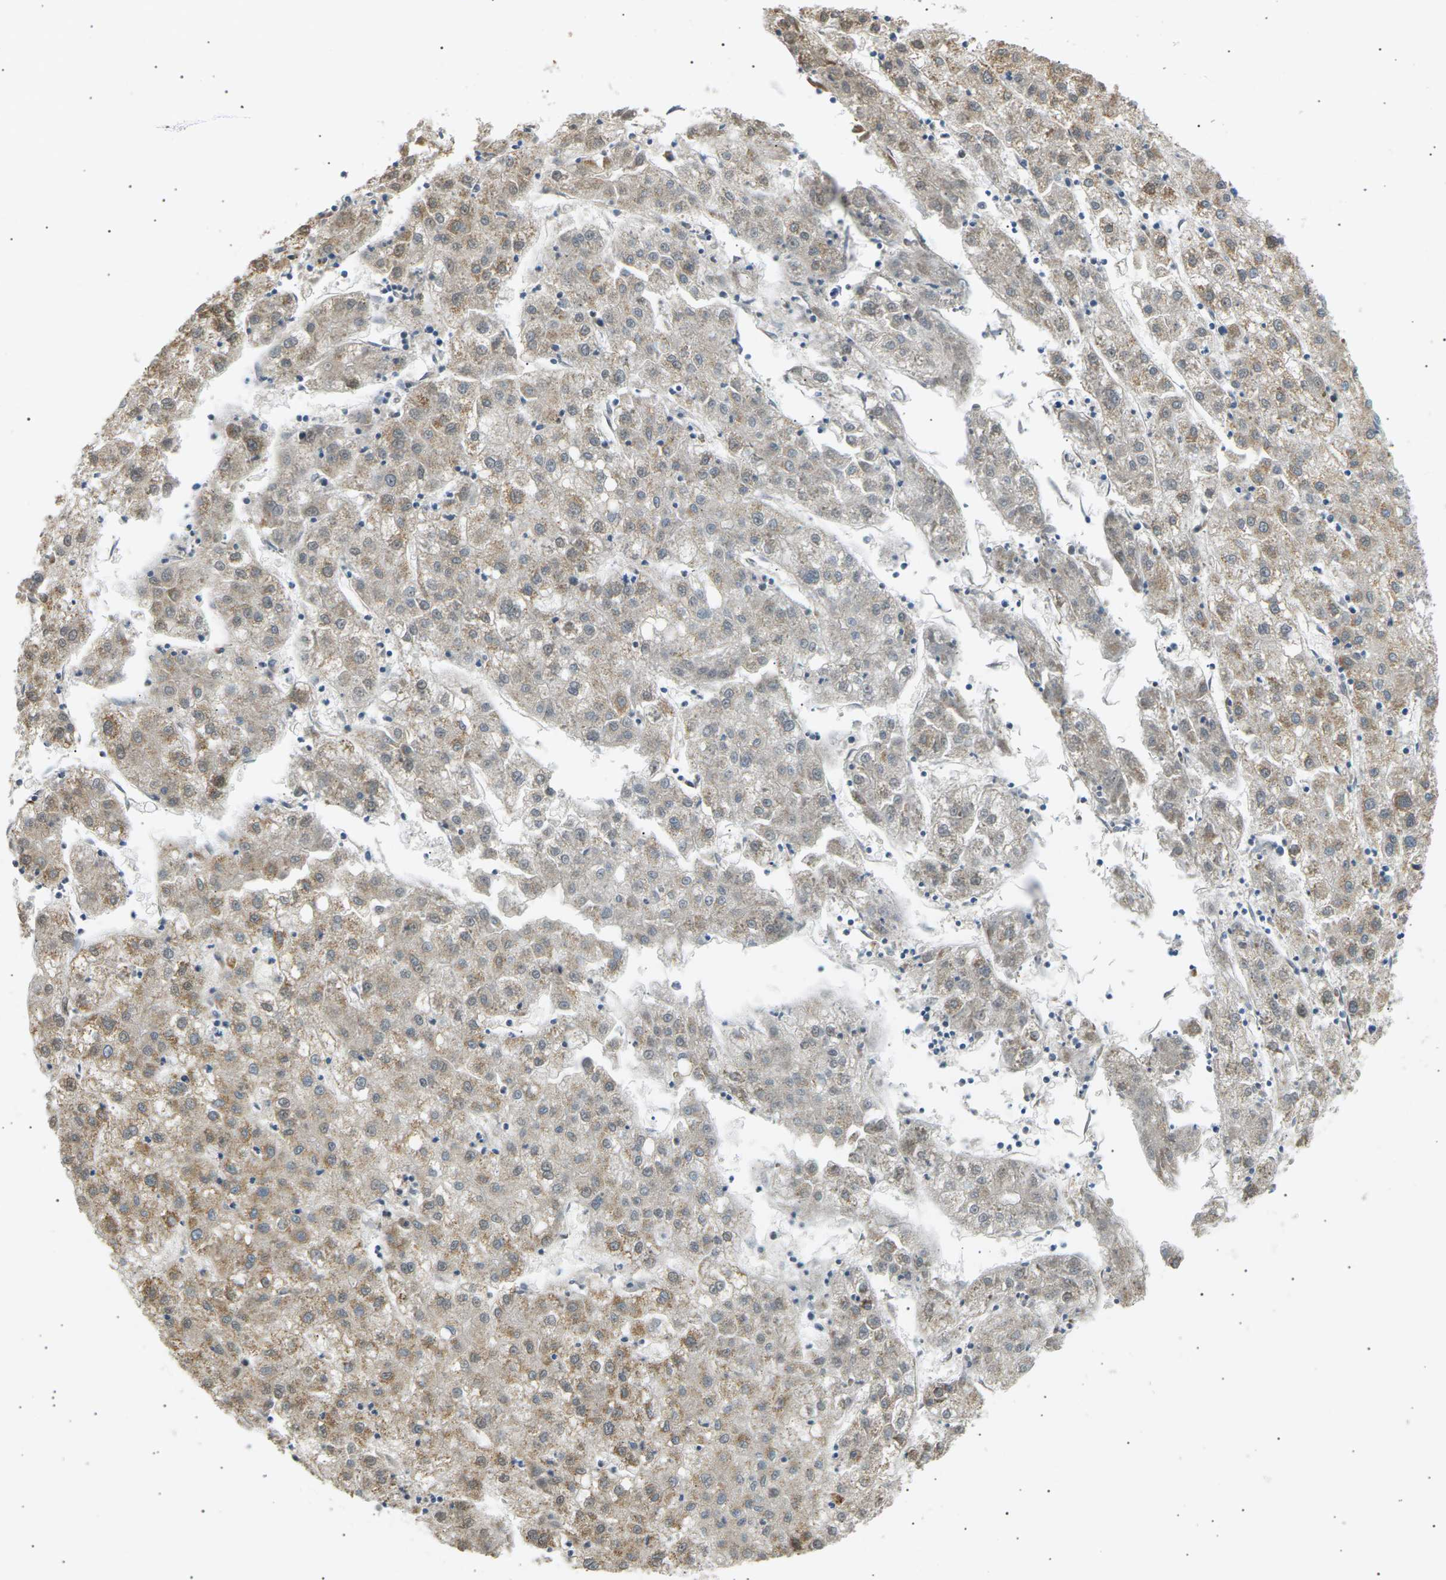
{"staining": {"intensity": "moderate", "quantity": "<25%", "location": "cytoplasmic/membranous"}, "tissue": "liver cancer", "cell_type": "Tumor cells", "image_type": "cancer", "snomed": [{"axis": "morphology", "description": "Carcinoma, Hepatocellular, NOS"}, {"axis": "topography", "description": "Liver"}], "caption": "Immunohistochemical staining of human hepatocellular carcinoma (liver) shows moderate cytoplasmic/membranous protein staining in approximately <25% of tumor cells.", "gene": "TBC1D8", "patient": {"sex": "male", "age": 72}}